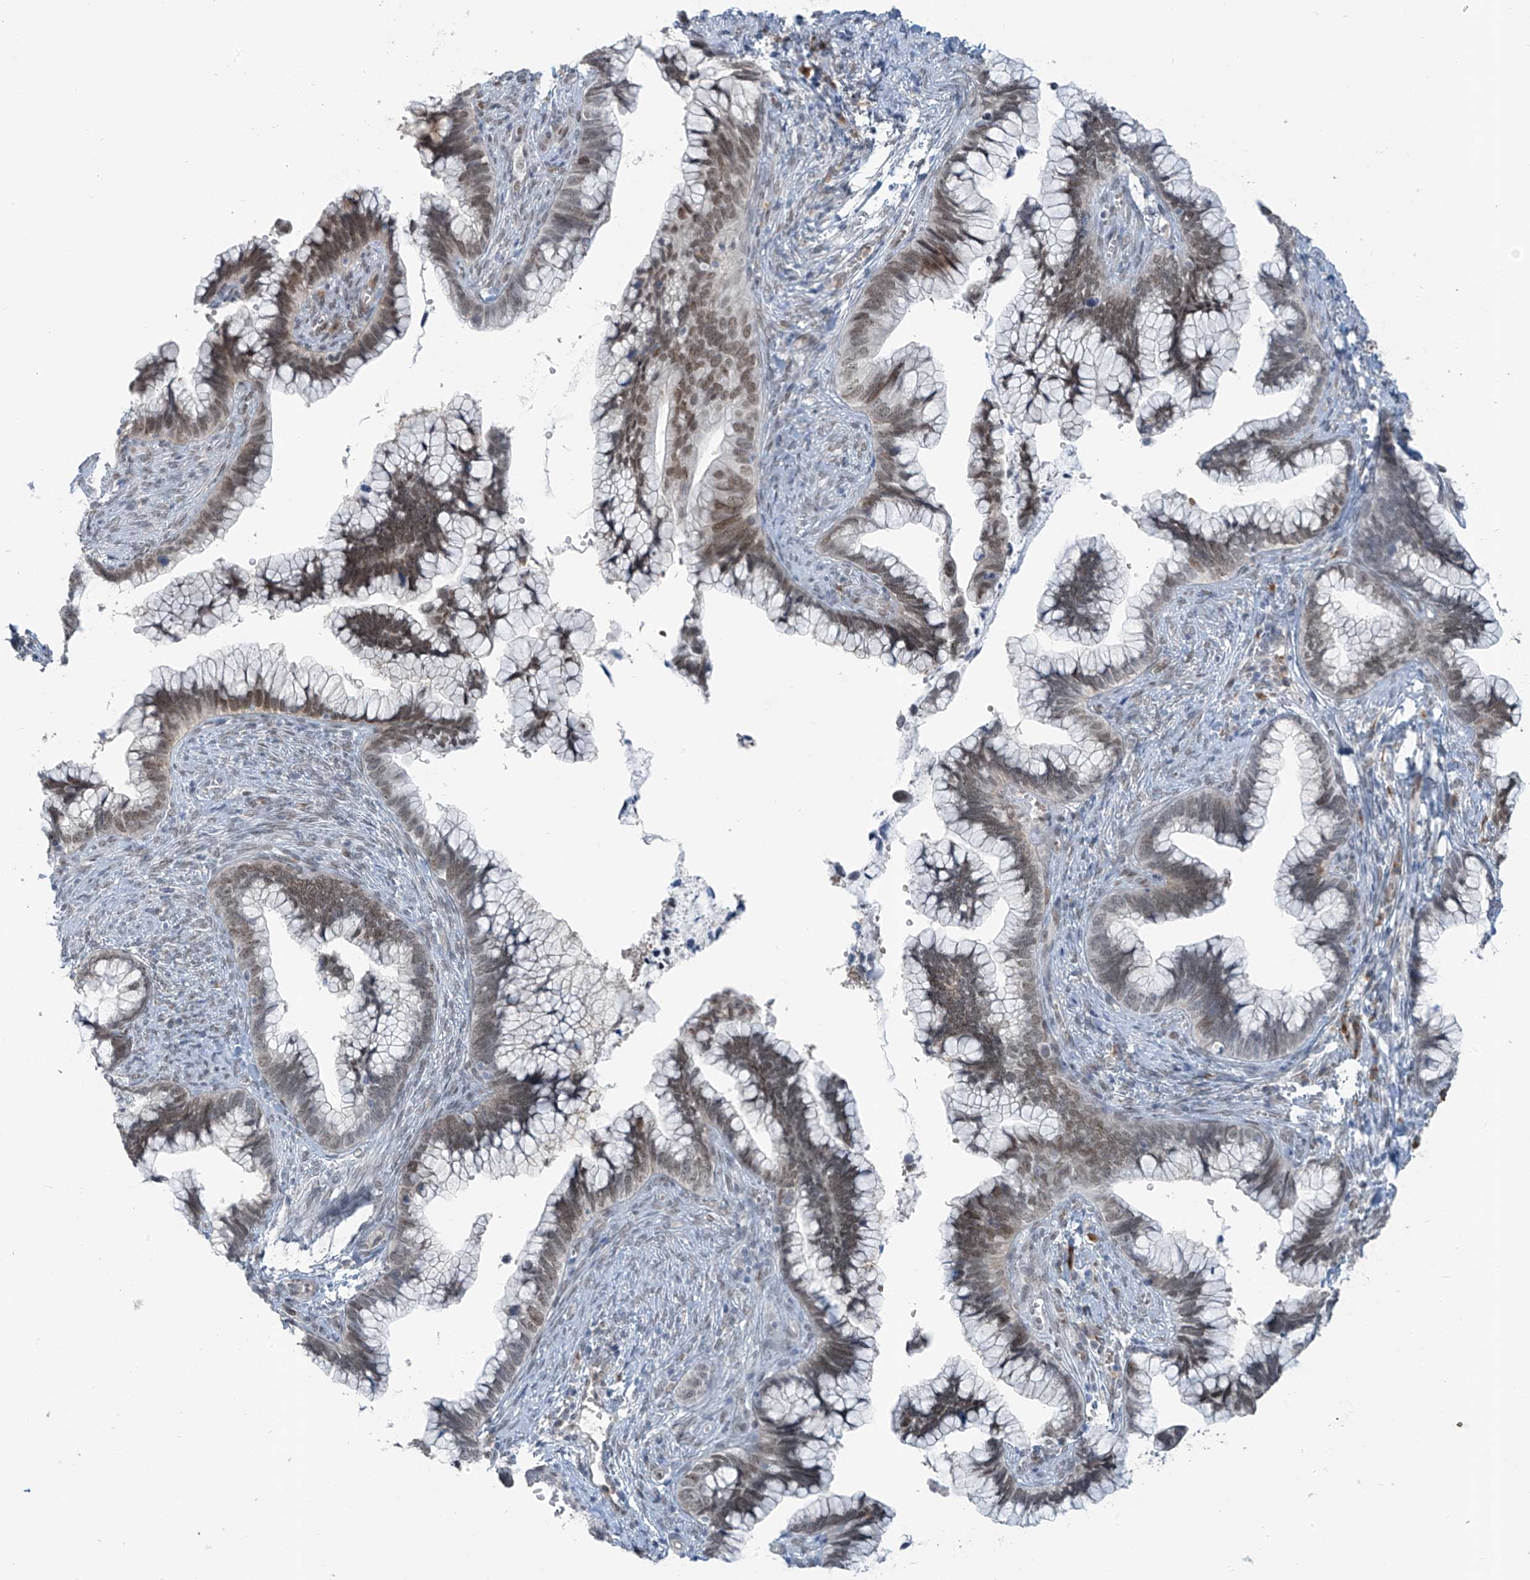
{"staining": {"intensity": "moderate", "quantity": ">75%", "location": "nuclear"}, "tissue": "cervical cancer", "cell_type": "Tumor cells", "image_type": "cancer", "snomed": [{"axis": "morphology", "description": "Adenocarcinoma, NOS"}, {"axis": "topography", "description": "Cervix"}], "caption": "A micrograph of cervical cancer stained for a protein exhibits moderate nuclear brown staining in tumor cells.", "gene": "MCM9", "patient": {"sex": "female", "age": 44}}